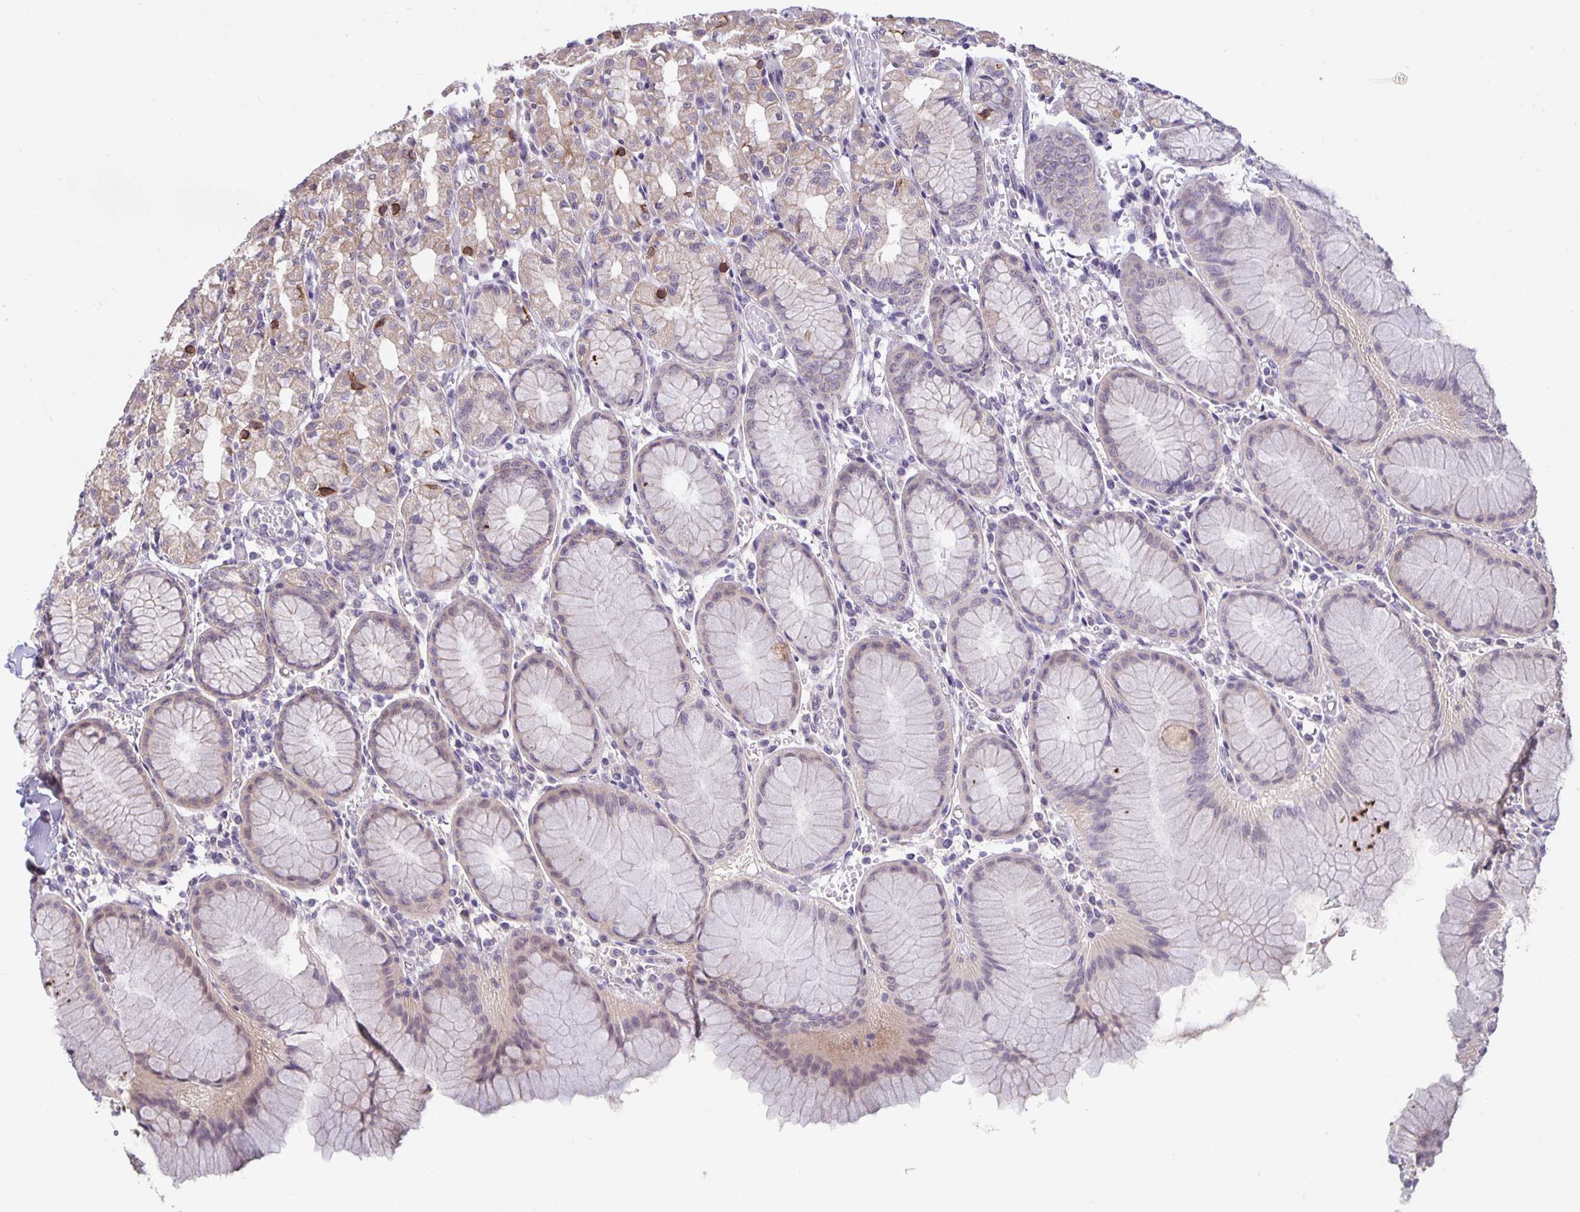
{"staining": {"intensity": "weak", "quantity": "<25%", "location": "cytoplasmic/membranous,nuclear"}, "tissue": "stomach", "cell_type": "Glandular cells", "image_type": "normal", "snomed": [{"axis": "morphology", "description": "Normal tissue, NOS"}, {"axis": "topography", "description": "Stomach"}], "caption": "A high-resolution image shows immunohistochemistry staining of unremarkable stomach, which shows no significant staining in glandular cells.", "gene": "ARVCF", "patient": {"sex": "female", "age": 57}}